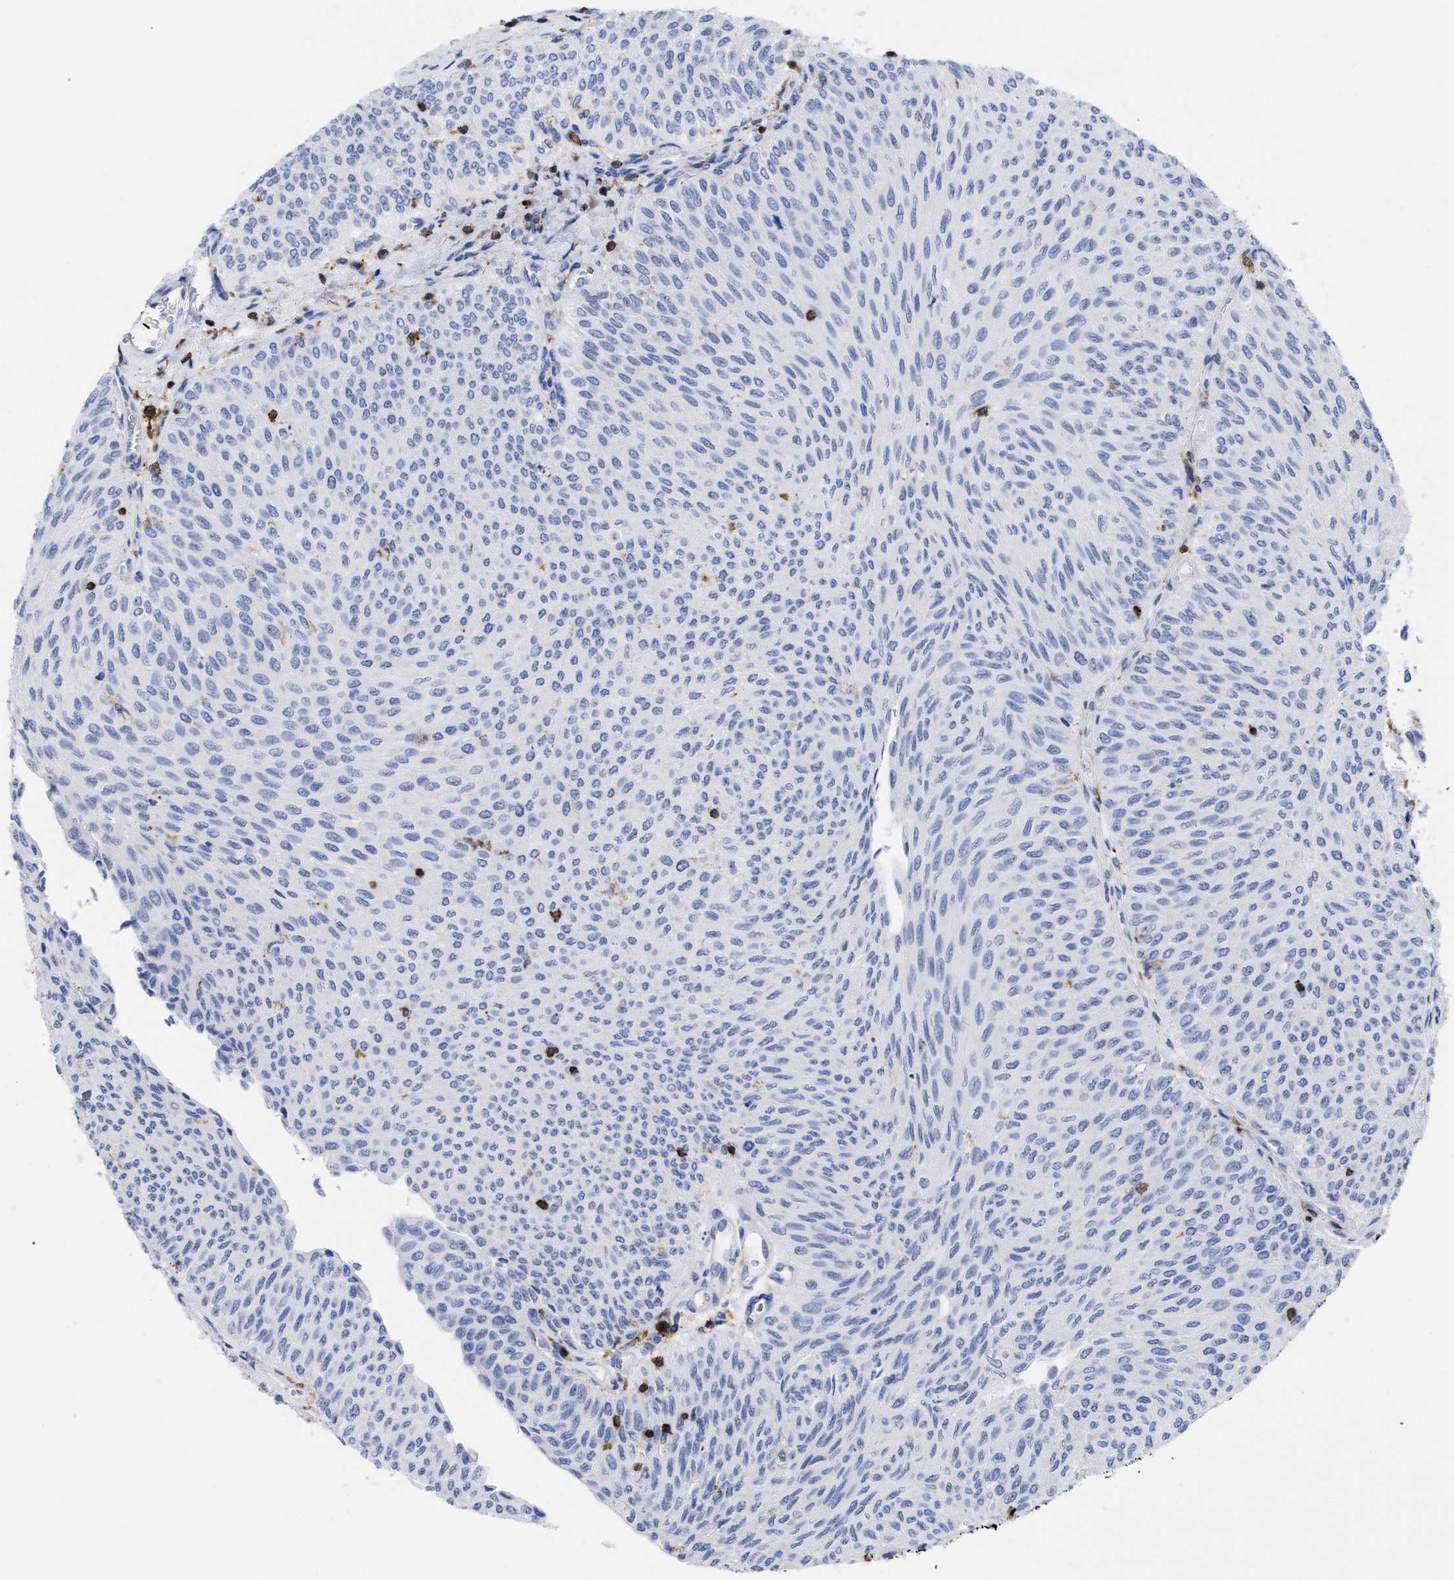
{"staining": {"intensity": "negative", "quantity": "none", "location": "none"}, "tissue": "urothelial cancer", "cell_type": "Tumor cells", "image_type": "cancer", "snomed": [{"axis": "morphology", "description": "Urothelial carcinoma, Low grade"}, {"axis": "topography", "description": "Urinary bladder"}], "caption": "The immunohistochemistry (IHC) image has no significant staining in tumor cells of low-grade urothelial carcinoma tissue. (Immunohistochemistry, brightfield microscopy, high magnification).", "gene": "HCLS1", "patient": {"sex": "male", "age": 78}}